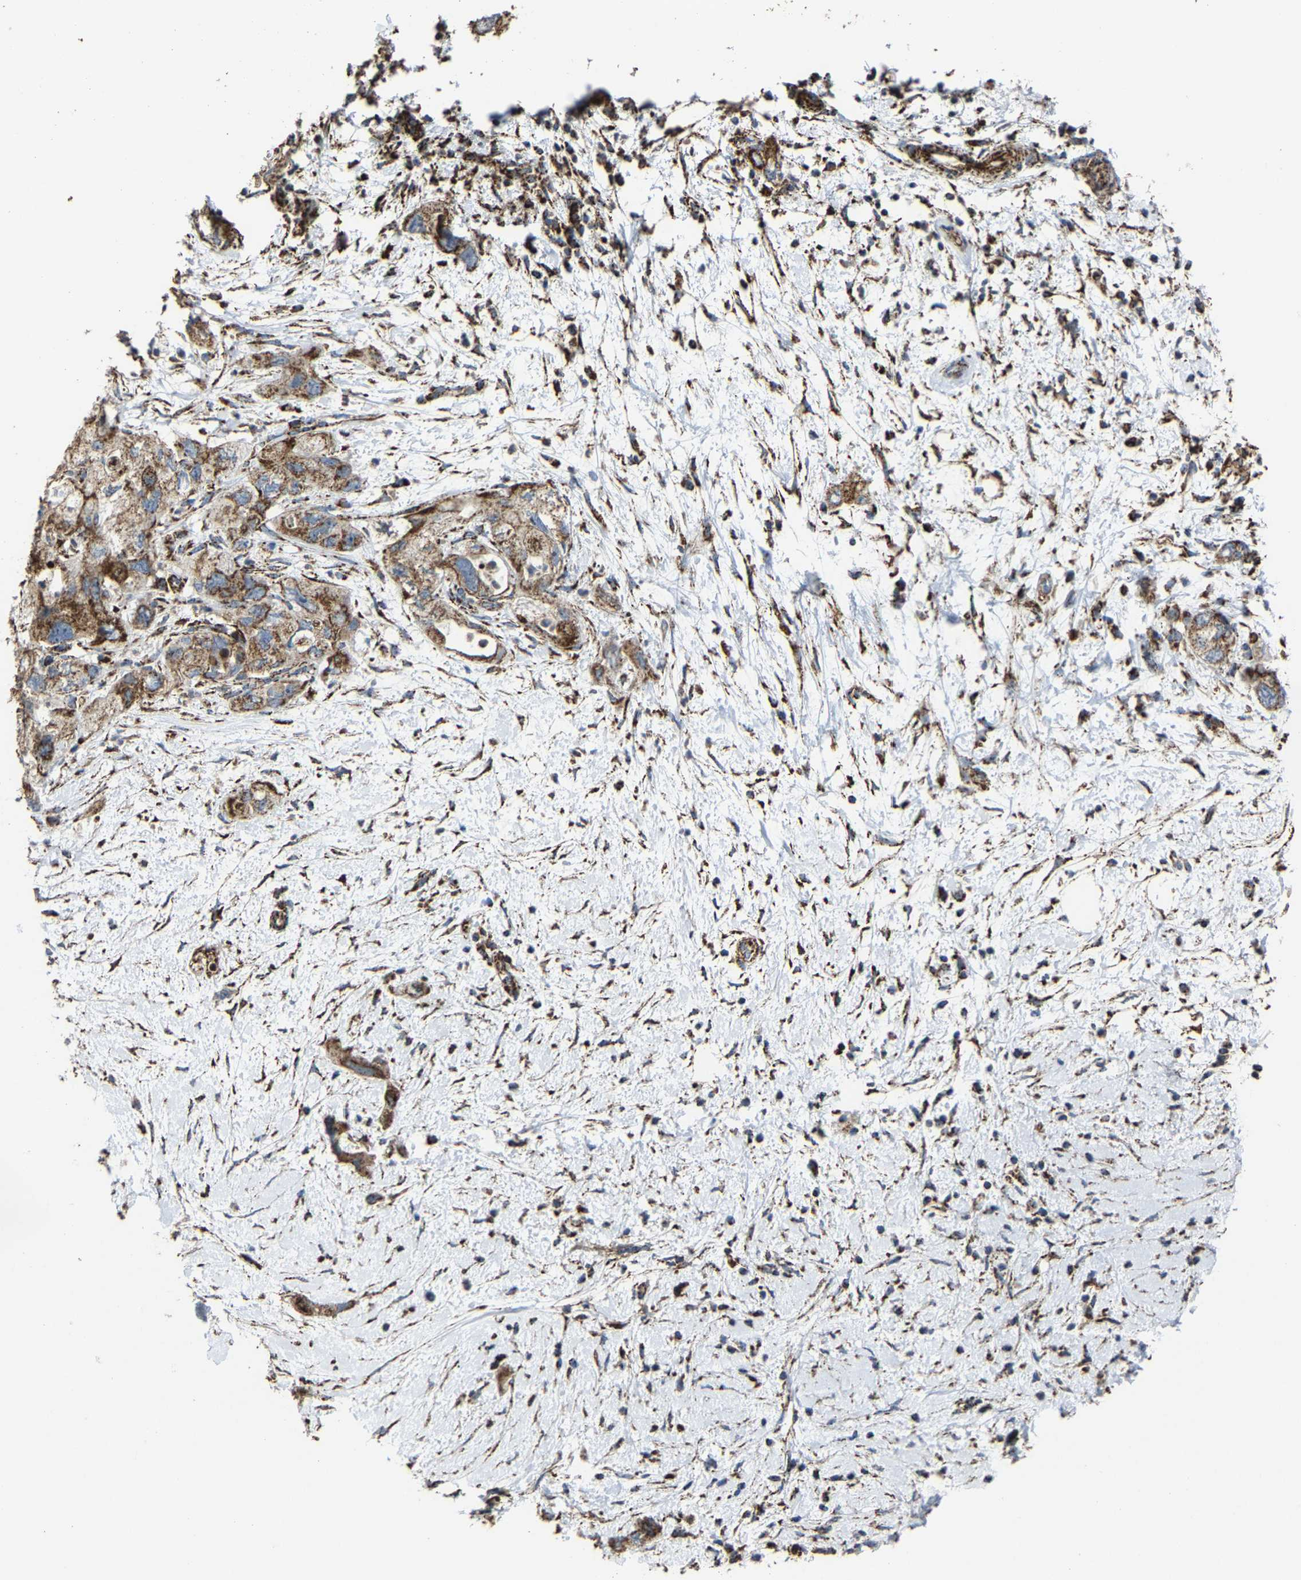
{"staining": {"intensity": "moderate", "quantity": ">75%", "location": "cytoplasmic/membranous"}, "tissue": "pancreatic cancer", "cell_type": "Tumor cells", "image_type": "cancer", "snomed": [{"axis": "morphology", "description": "Adenocarcinoma, NOS"}, {"axis": "topography", "description": "Pancreas"}], "caption": "Pancreatic cancer (adenocarcinoma) stained with immunohistochemistry (IHC) shows moderate cytoplasmic/membranous staining in about >75% of tumor cells.", "gene": "NDUFV3", "patient": {"sex": "female", "age": 73}}